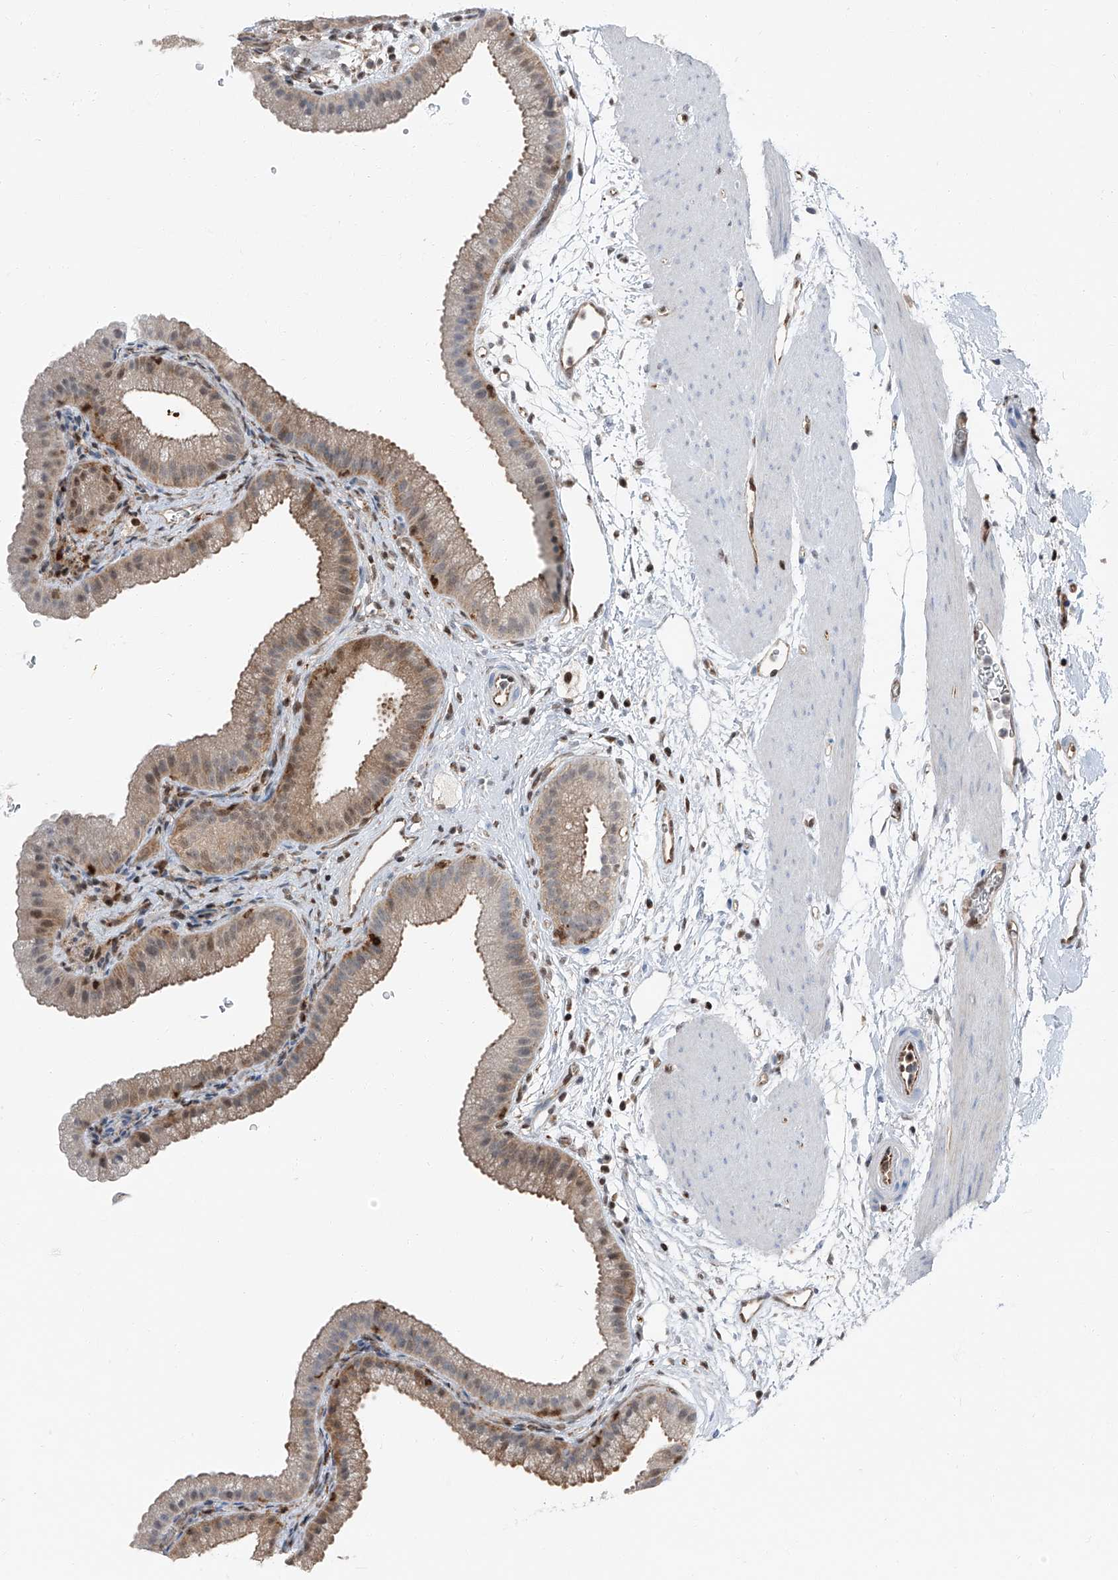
{"staining": {"intensity": "moderate", "quantity": "<25%", "location": "cytoplasmic/membranous,nuclear"}, "tissue": "gallbladder", "cell_type": "Glandular cells", "image_type": "normal", "snomed": [{"axis": "morphology", "description": "Normal tissue, NOS"}, {"axis": "topography", "description": "Gallbladder"}], "caption": "A histopathology image of human gallbladder stained for a protein reveals moderate cytoplasmic/membranous,nuclear brown staining in glandular cells.", "gene": "PSMB10", "patient": {"sex": "female", "age": 64}}